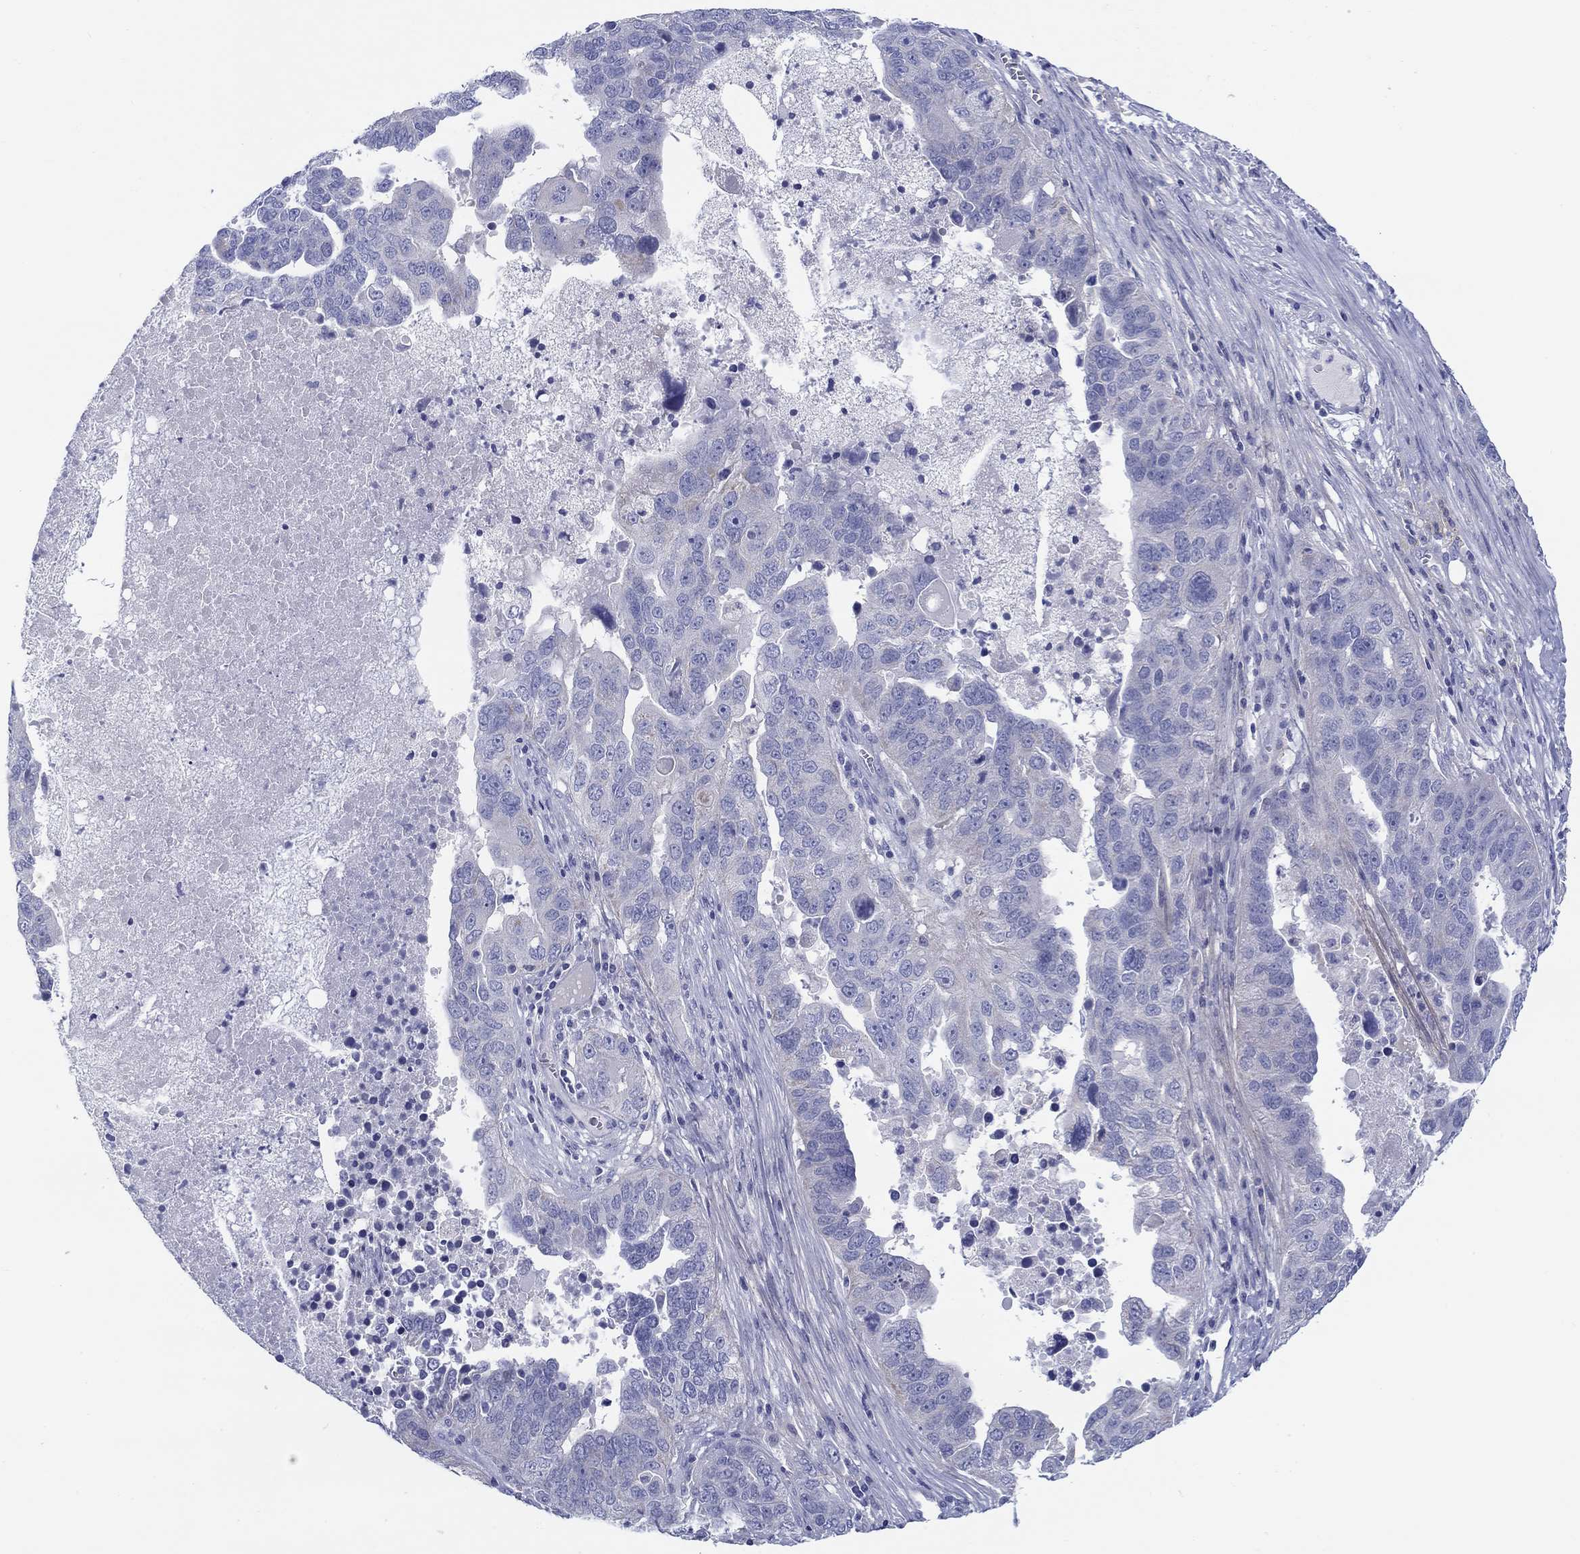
{"staining": {"intensity": "negative", "quantity": "none", "location": "none"}, "tissue": "ovarian cancer", "cell_type": "Tumor cells", "image_type": "cancer", "snomed": [{"axis": "morphology", "description": "Carcinoma, endometroid"}, {"axis": "topography", "description": "Soft tissue"}, {"axis": "topography", "description": "Ovary"}], "caption": "Human ovarian cancer stained for a protein using immunohistochemistry exhibits no positivity in tumor cells.", "gene": "HAPLN4", "patient": {"sex": "female", "age": 52}}